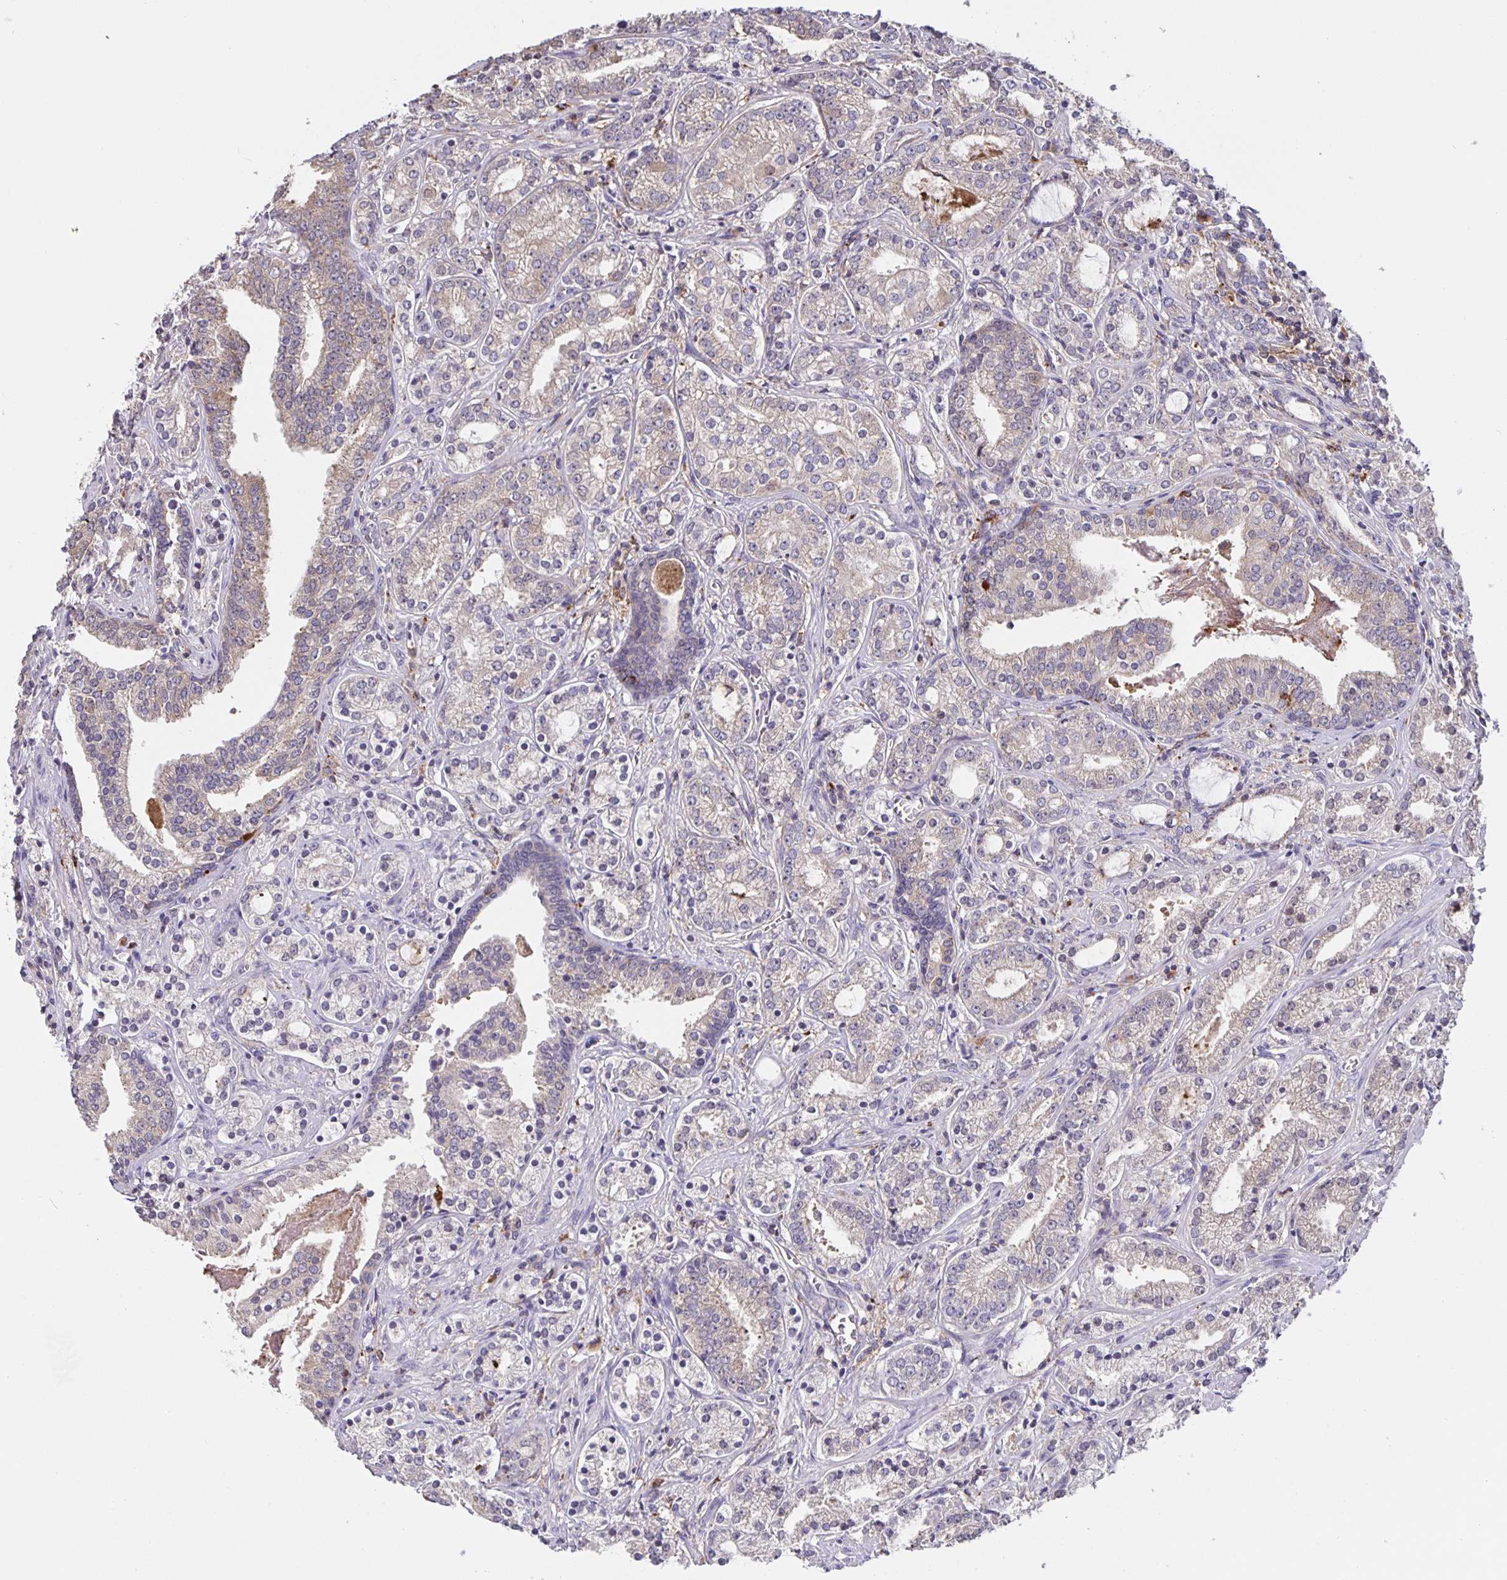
{"staining": {"intensity": "weak", "quantity": "<25%", "location": "cytoplasmic/membranous"}, "tissue": "prostate cancer", "cell_type": "Tumor cells", "image_type": "cancer", "snomed": [{"axis": "morphology", "description": "Adenocarcinoma, Medium grade"}, {"axis": "topography", "description": "Prostate"}], "caption": "Human prostate cancer stained for a protein using IHC demonstrates no staining in tumor cells.", "gene": "FEM1C", "patient": {"sex": "male", "age": 57}}